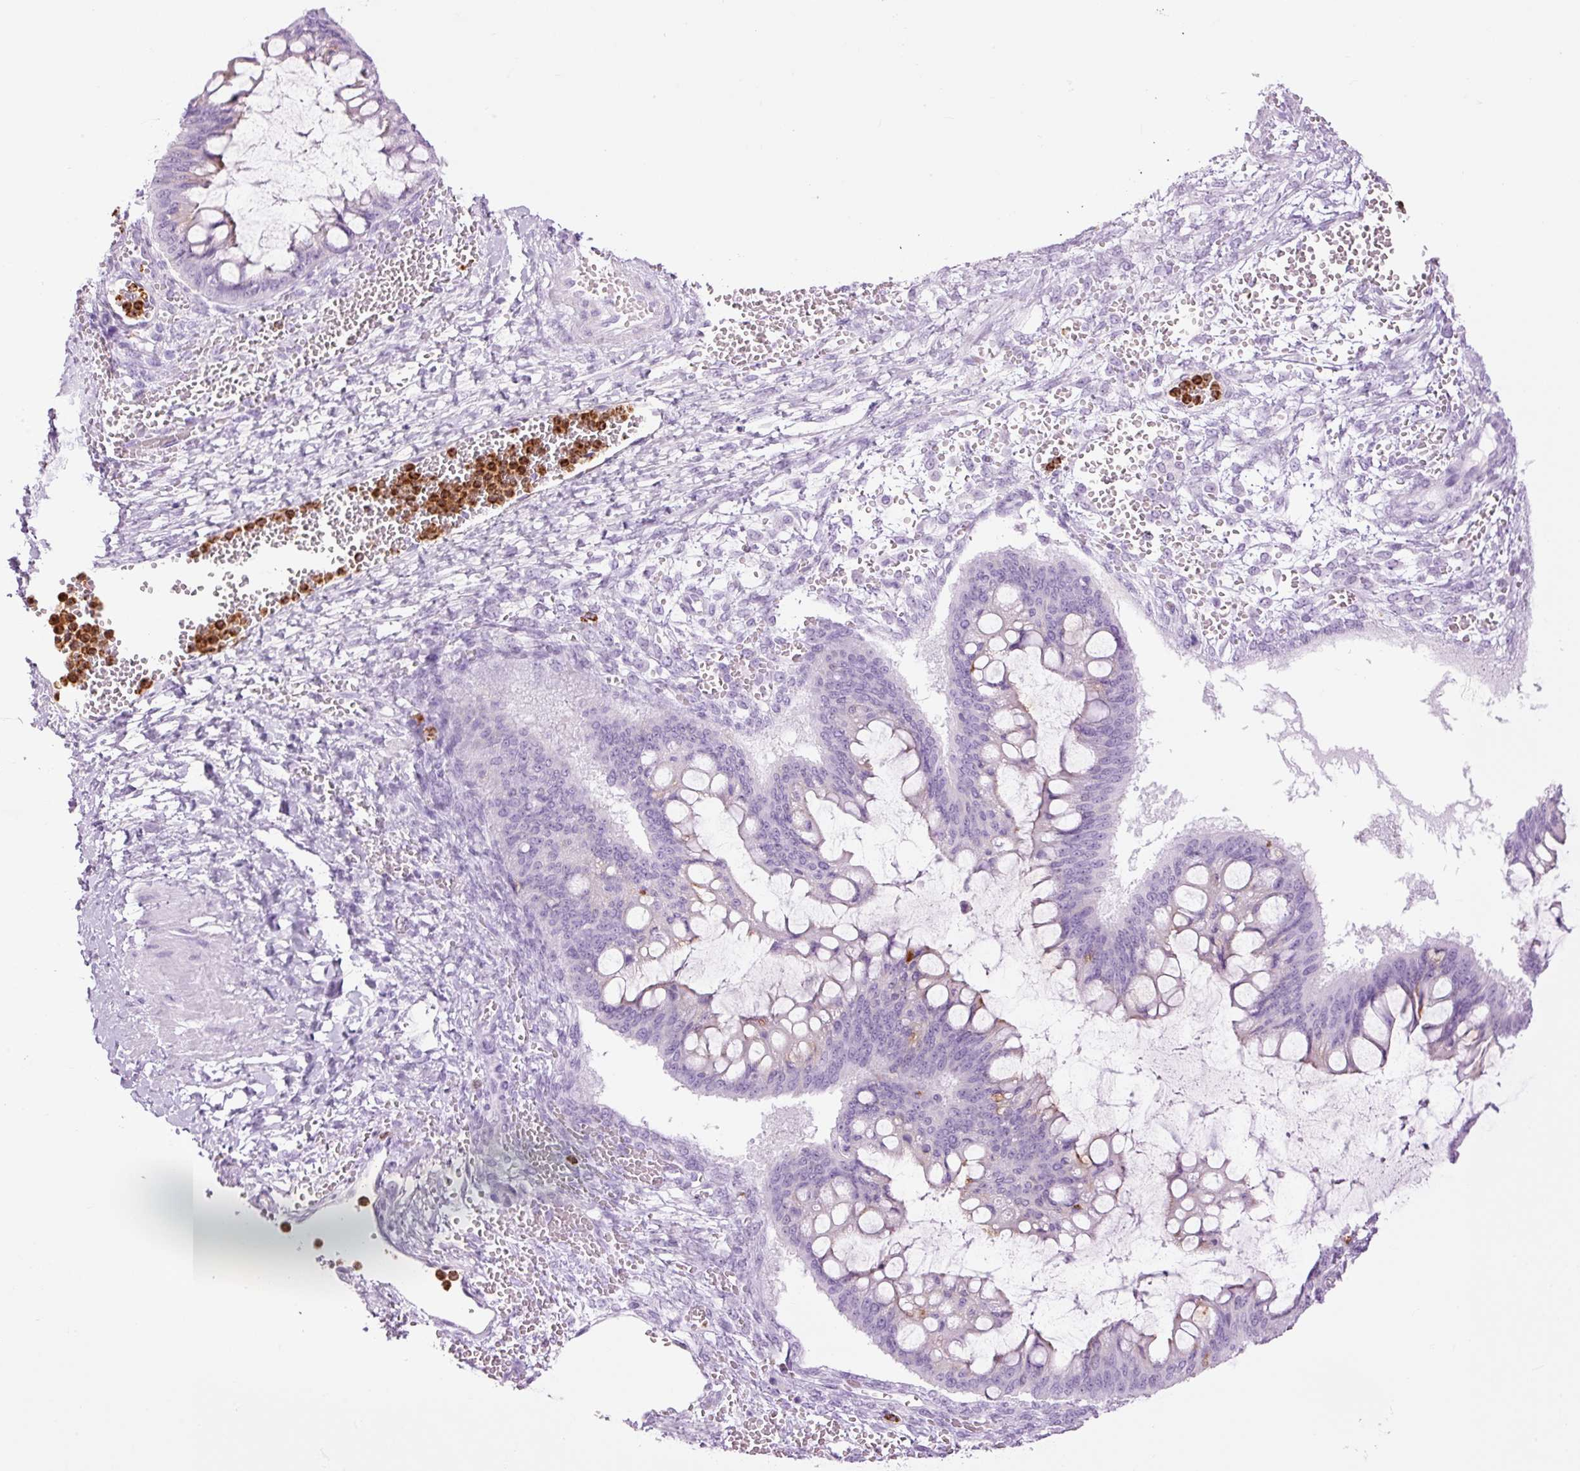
{"staining": {"intensity": "negative", "quantity": "none", "location": "none"}, "tissue": "ovarian cancer", "cell_type": "Tumor cells", "image_type": "cancer", "snomed": [{"axis": "morphology", "description": "Cystadenocarcinoma, mucinous, NOS"}, {"axis": "topography", "description": "Ovary"}], "caption": "This is an immunohistochemistry micrograph of human ovarian cancer (mucinous cystadenocarcinoma). There is no staining in tumor cells.", "gene": "LYZ", "patient": {"sex": "female", "age": 73}}